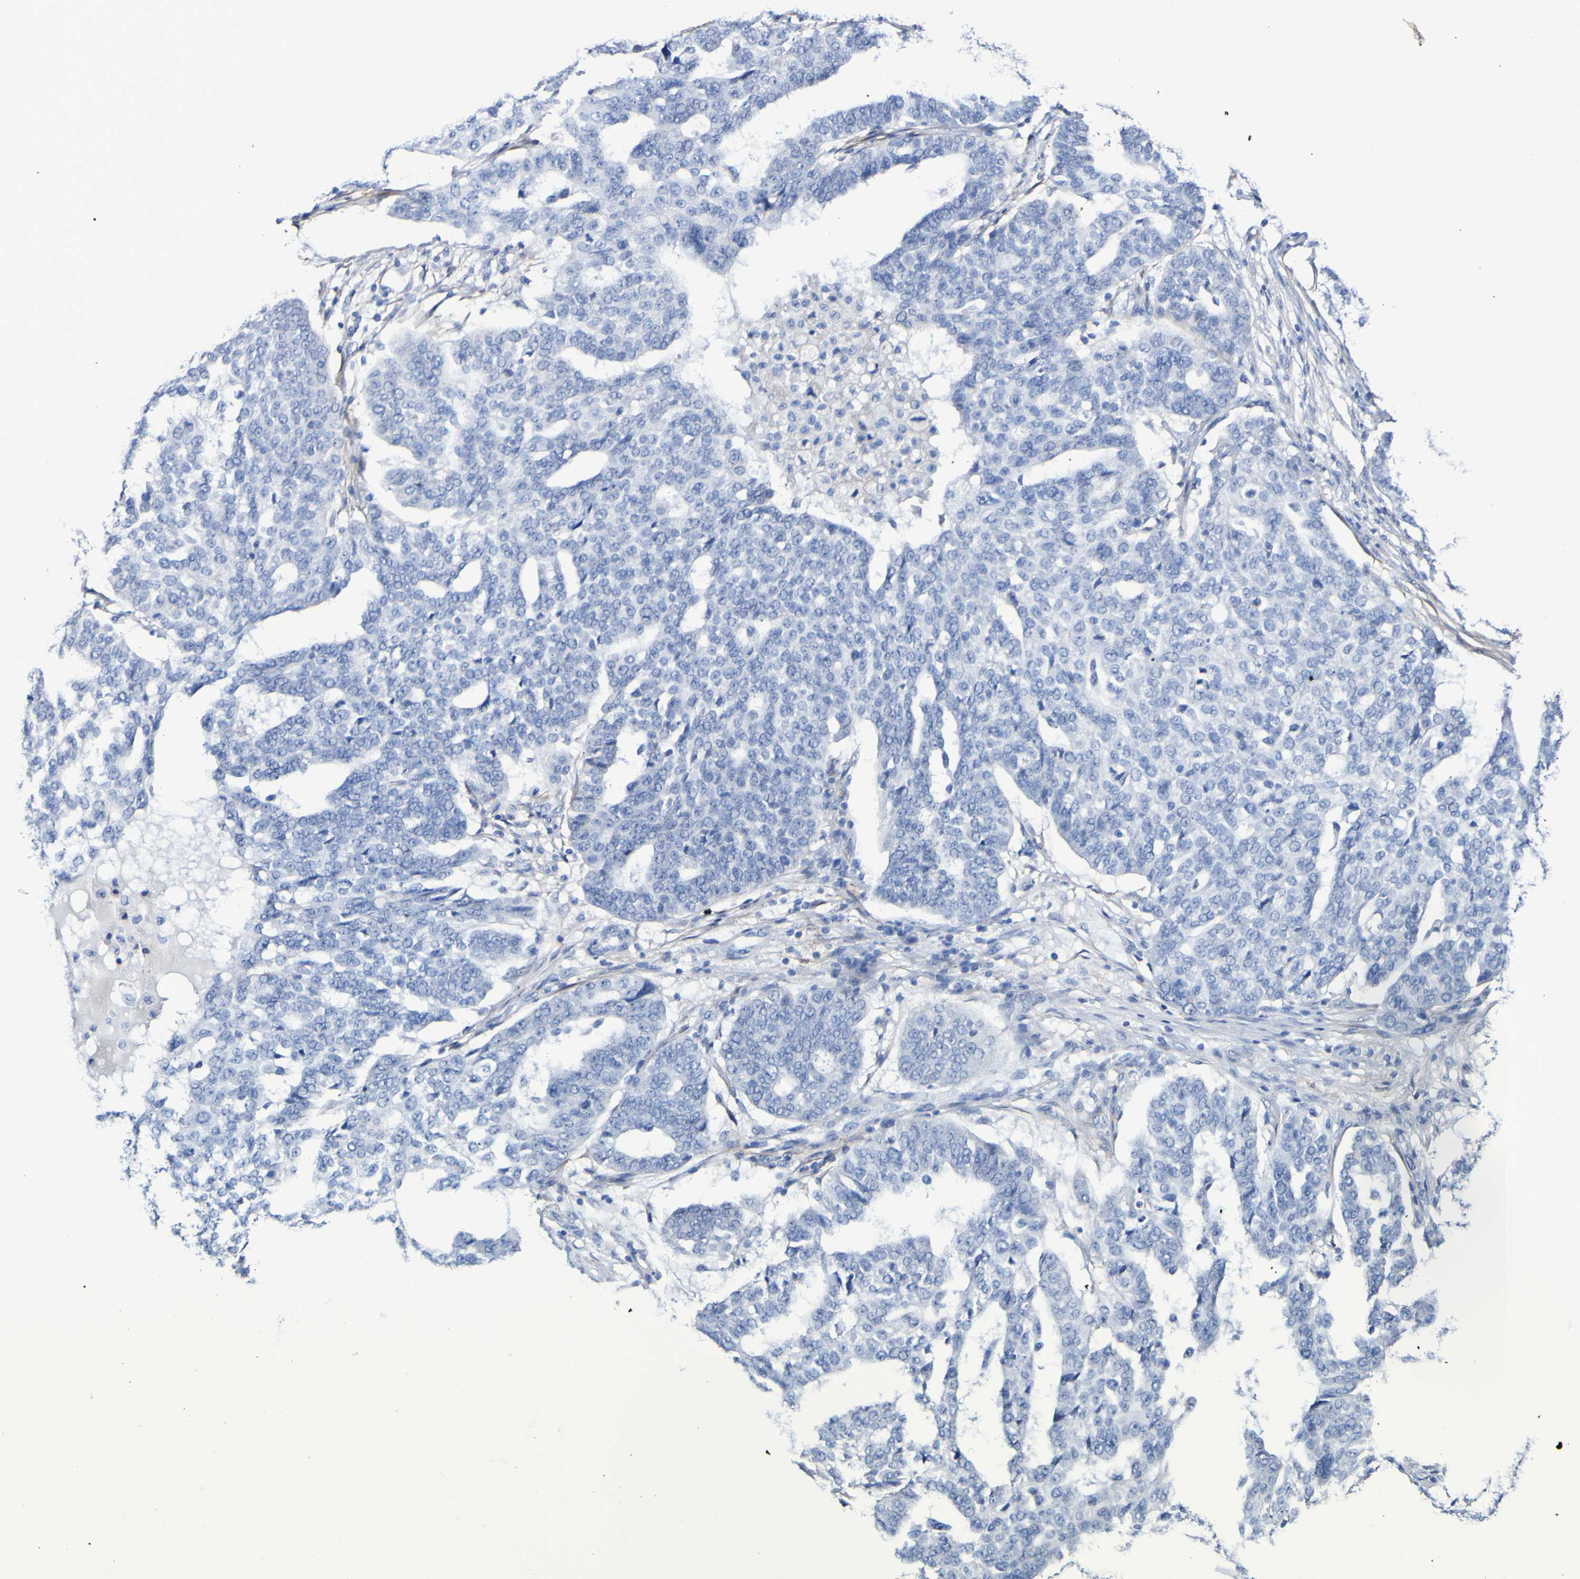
{"staining": {"intensity": "negative", "quantity": "none", "location": "none"}, "tissue": "ovarian cancer", "cell_type": "Tumor cells", "image_type": "cancer", "snomed": [{"axis": "morphology", "description": "Cystadenocarcinoma, serous, NOS"}, {"axis": "topography", "description": "Ovary"}], "caption": "The histopathology image displays no significant staining in tumor cells of serous cystadenocarcinoma (ovarian).", "gene": "SGCB", "patient": {"sex": "female", "age": 59}}